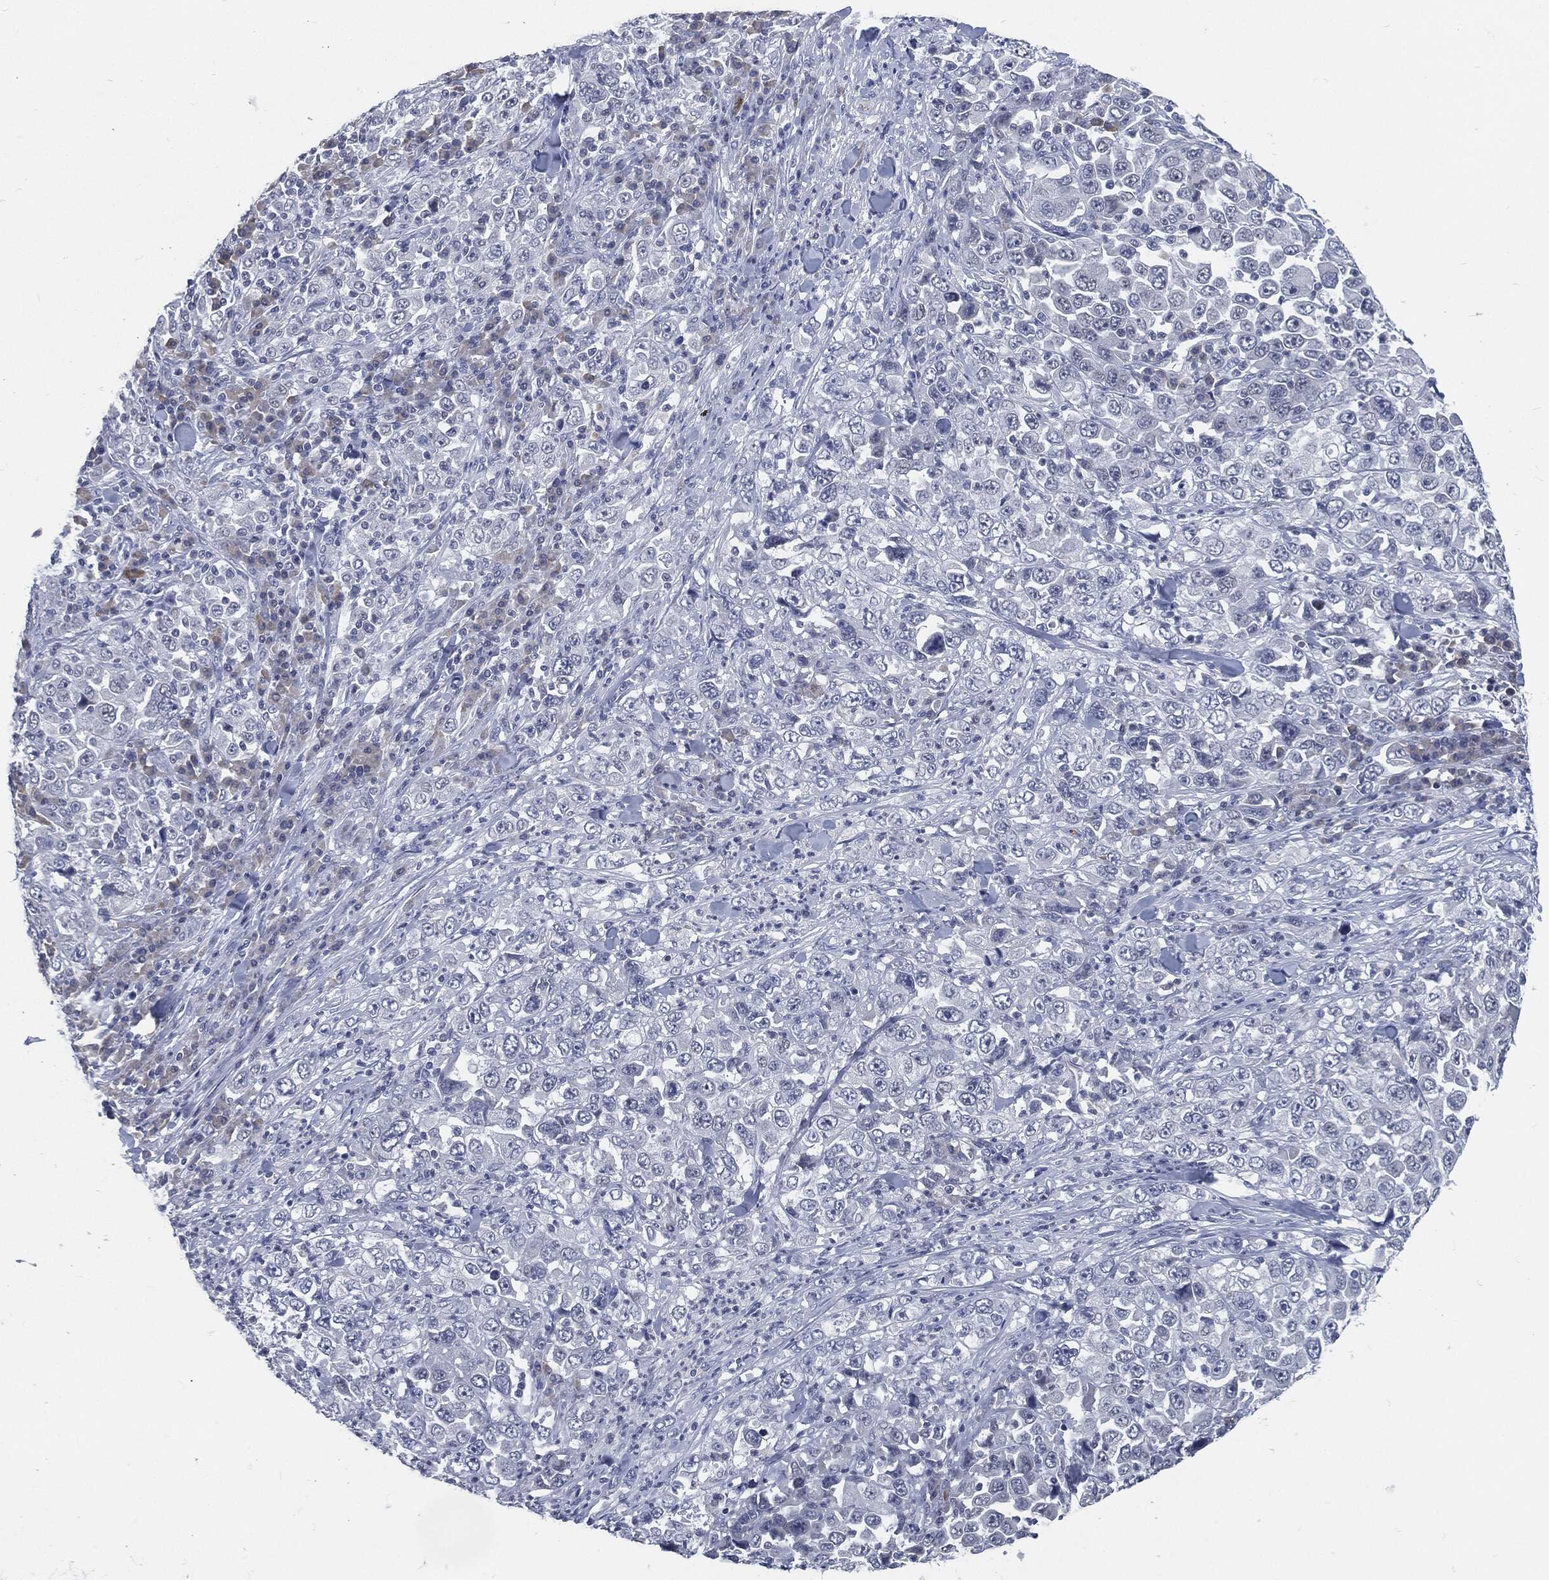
{"staining": {"intensity": "negative", "quantity": "none", "location": "none"}, "tissue": "stomach cancer", "cell_type": "Tumor cells", "image_type": "cancer", "snomed": [{"axis": "morphology", "description": "Normal tissue, NOS"}, {"axis": "morphology", "description": "Adenocarcinoma, NOS"}, {"axis": "topography", "description": "Stomach, upper"}, {"axis": "topography", "description": "Stomach"}], "caption": "High power microscopy histopathology image of an immunohistochemistry histopathology image of stomach cancer, revealing no significant positivity in tumor cells.", "gene": "PROM1", "patient": {"sex": "male", "age": 59}}